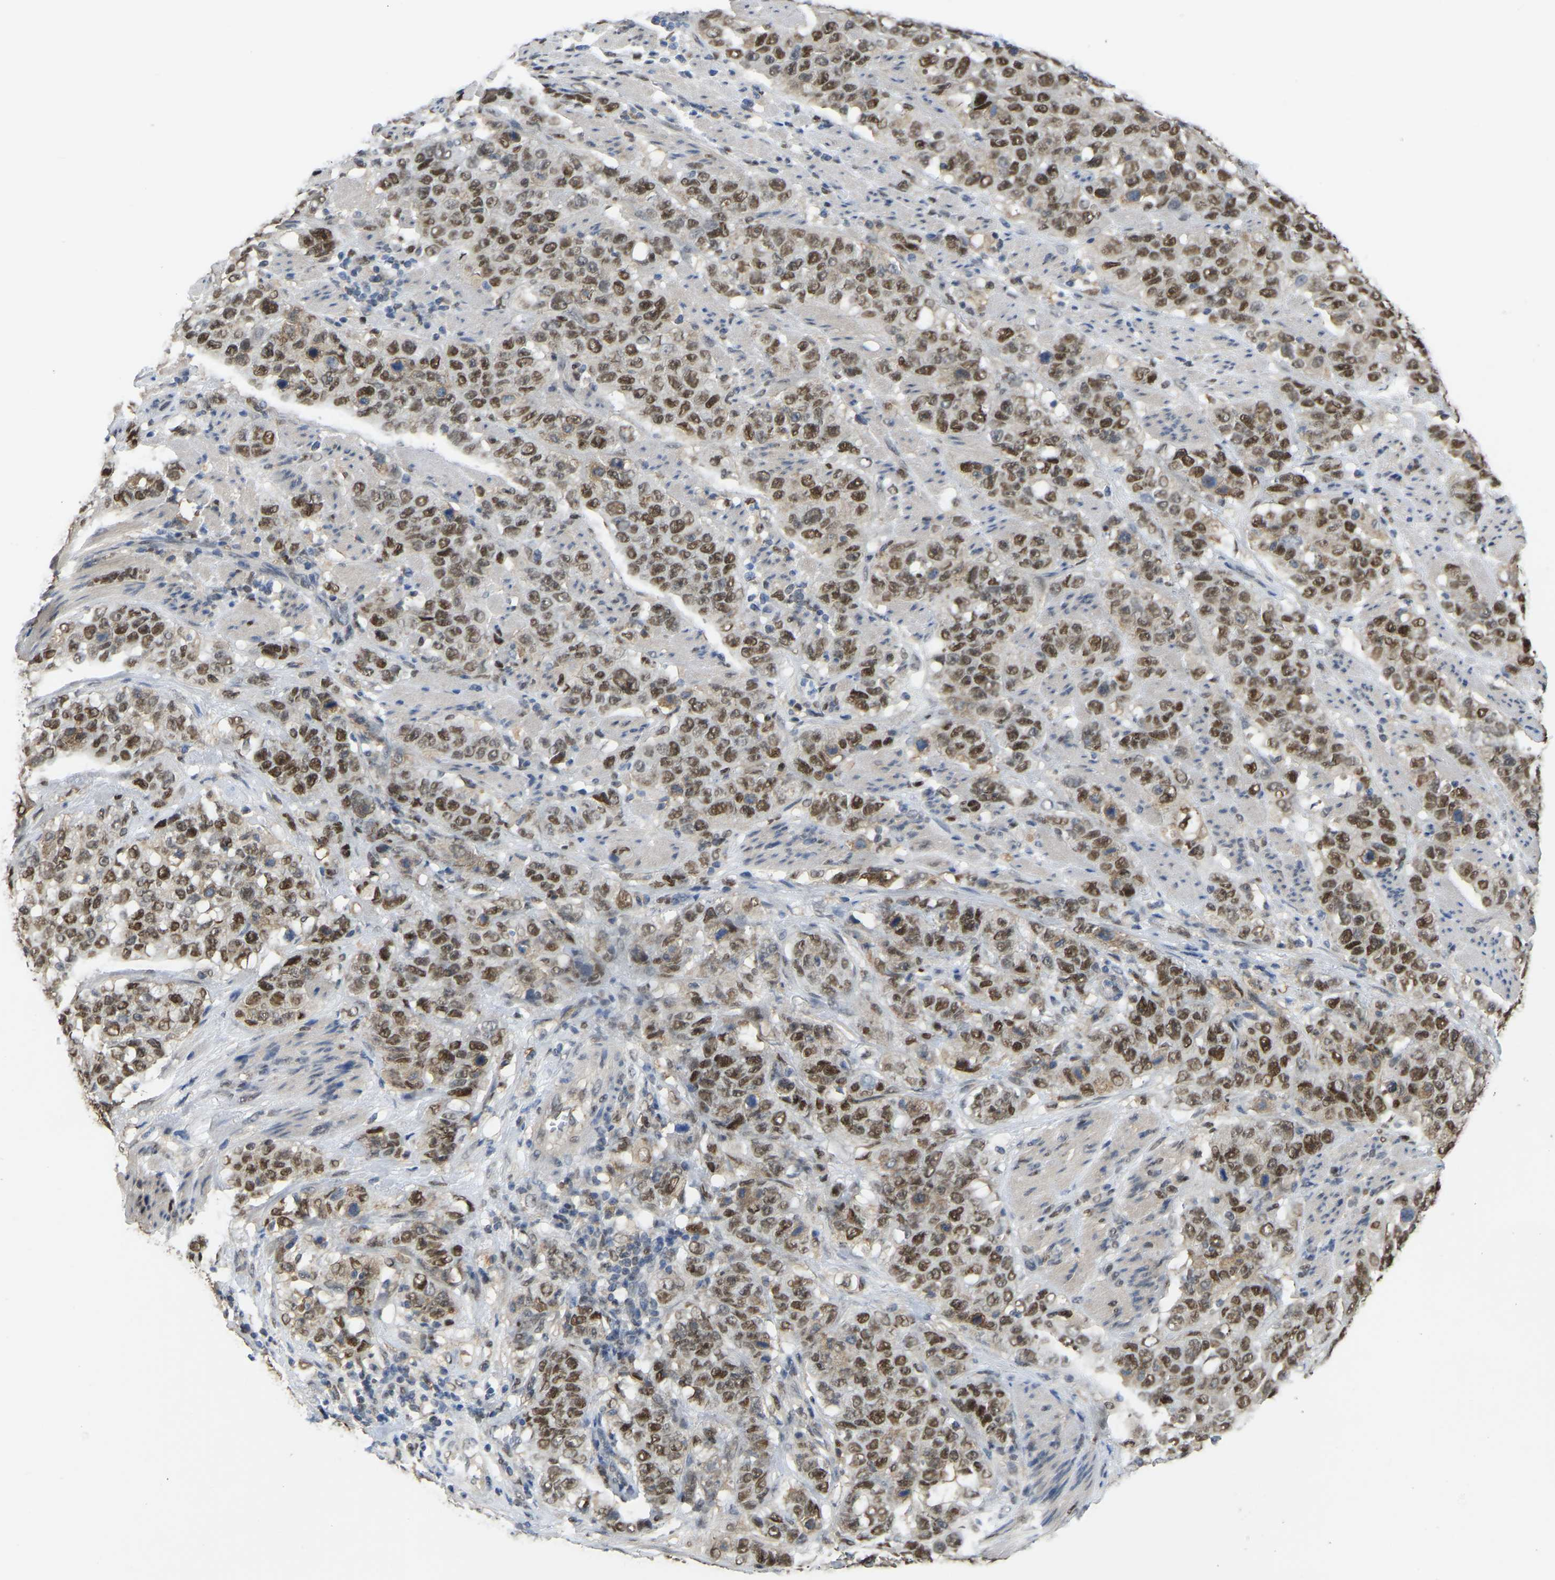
{"staining": {"intensity": "moderate", "quantity": ">75%", "location": "nuclear"}, "tissue": "stomach cancer", "cell_type": "Tumor cells", "image_type": "cancer", "snomed": [{"axis": "morphology", "description": "Adenocarcinoma, NOS"}, {"axis": "topography", "description": "Stomach"}], "caption": "A histopathology image of human stomach cancer (adenocarcinoma) stained for a protein displays moderate nuclear brown staining in tumor cells.", "gene": "KLRG2", "patient": {"sex": "male", "age": 48}}